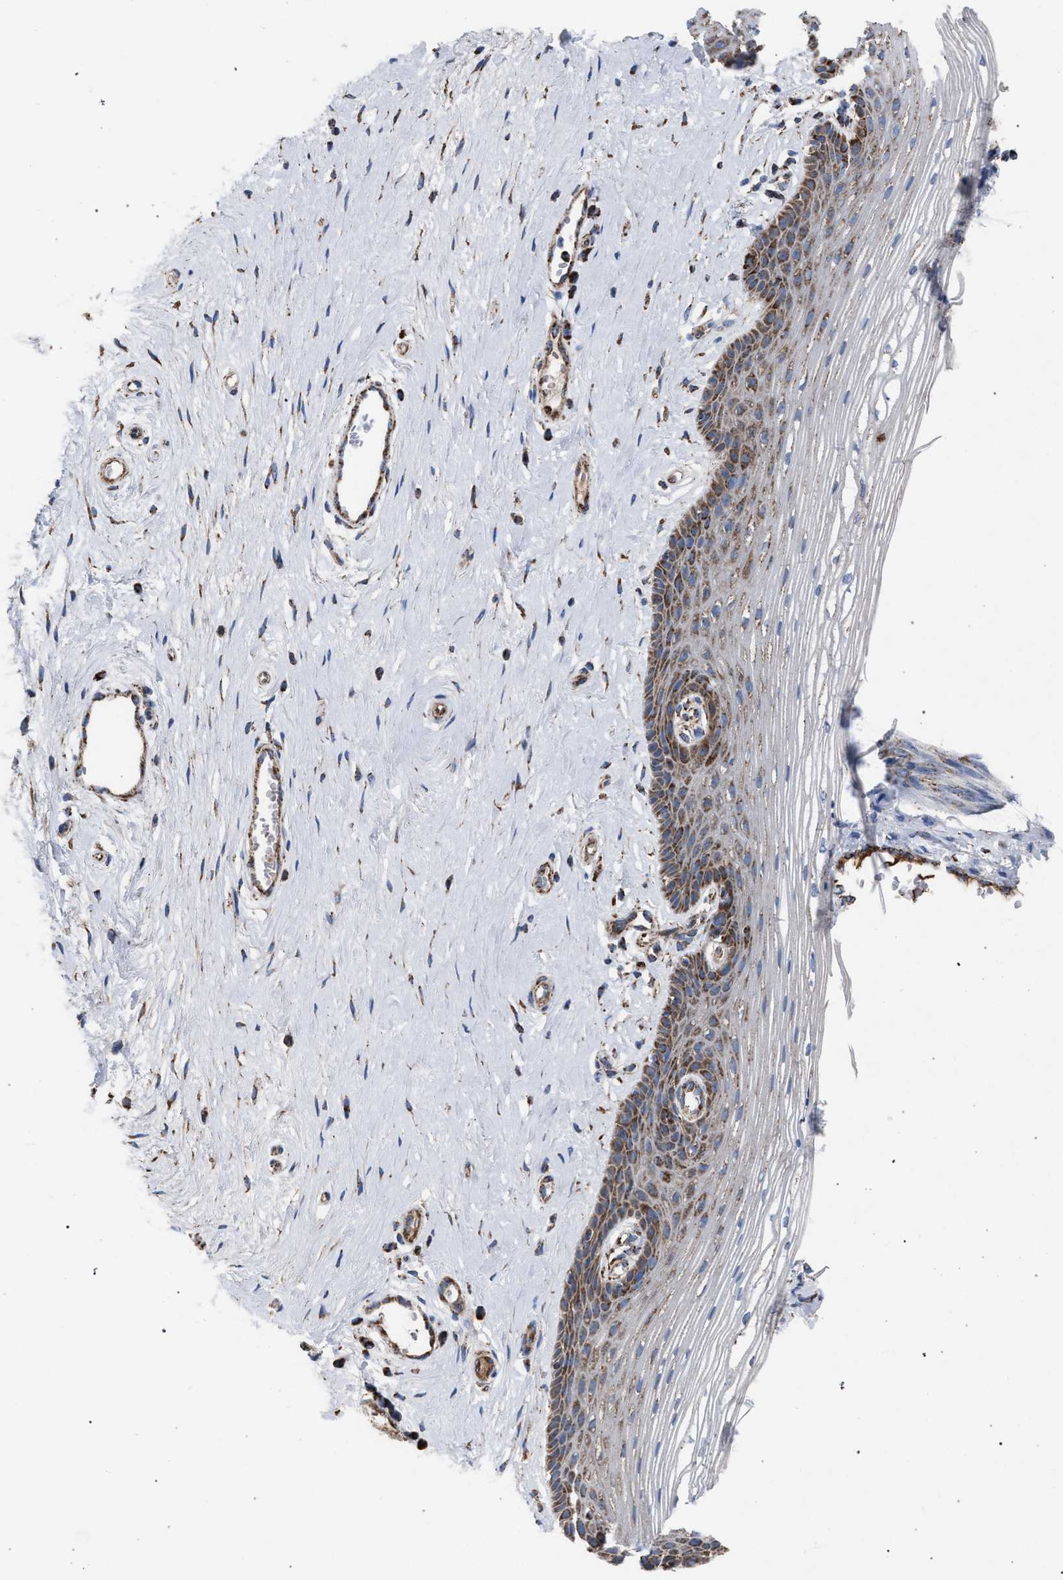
{"staining": {"intensity": "moderate", "quantity": "<25%", "location": "cytoplasmic/membranous"}, "tissue": "vagina", "cell_type": "Squamous epithelial cells", "image_type": "normal", "snomed": [{"axis": "morphology", "description": "Normal tissue, NOS"}, {"axis": "topography", "description": "Vagina"}], "caption": "Vagina stained with immunohistochemistry (IHC) reveals moderate cytoplasmic/membranous expression in approximately <25% of squamous epithelial cells. The staining was performed using DAB to visualize the protein expression in brown, while the nuclei were stained in blue with hematoxylin (Magnification: 20x).", "gene": "VPS13A", "patient": {"sex": "female", "age": 46}}